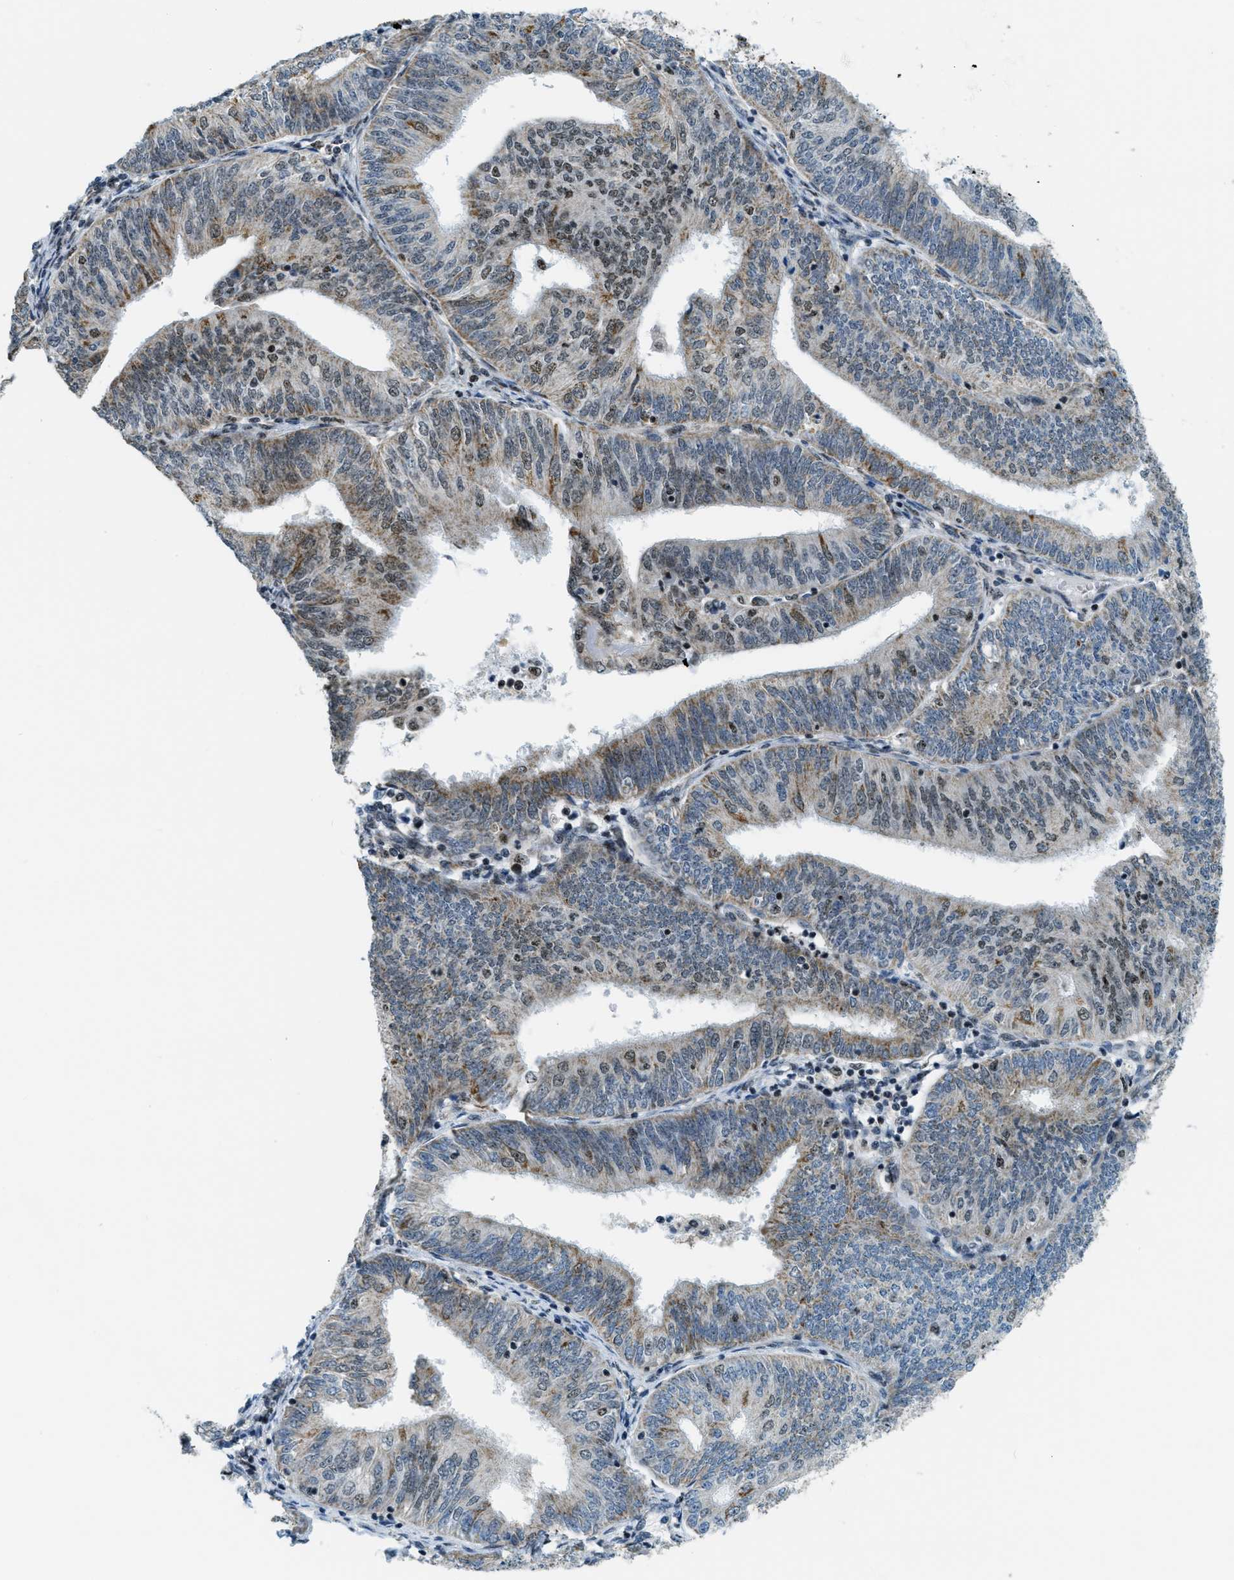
{"staining": {"intensity": "moderate", "quantity": ">75%", "location": "cytoplasmic/membranous,nuclear"}, "tissue": "endometrial cancer", "cell_type": "Tumor cells", "image_type": "cancer", "snomed": [{"axis": "morphology", "description": "Adenocarcinoma, NOS"}, {"axis": "topography", "description": "Endometrium"}], "caption": "Approximately >75% of tumor cells in adenocarcinoma (endometrial) exhibit moderate cytoplasmic/membranous and nuclear protein expression as visualized by brown immunohistochemical staining.", "gene": "SP100", "patient": {"sex": "female", "age": 58}}